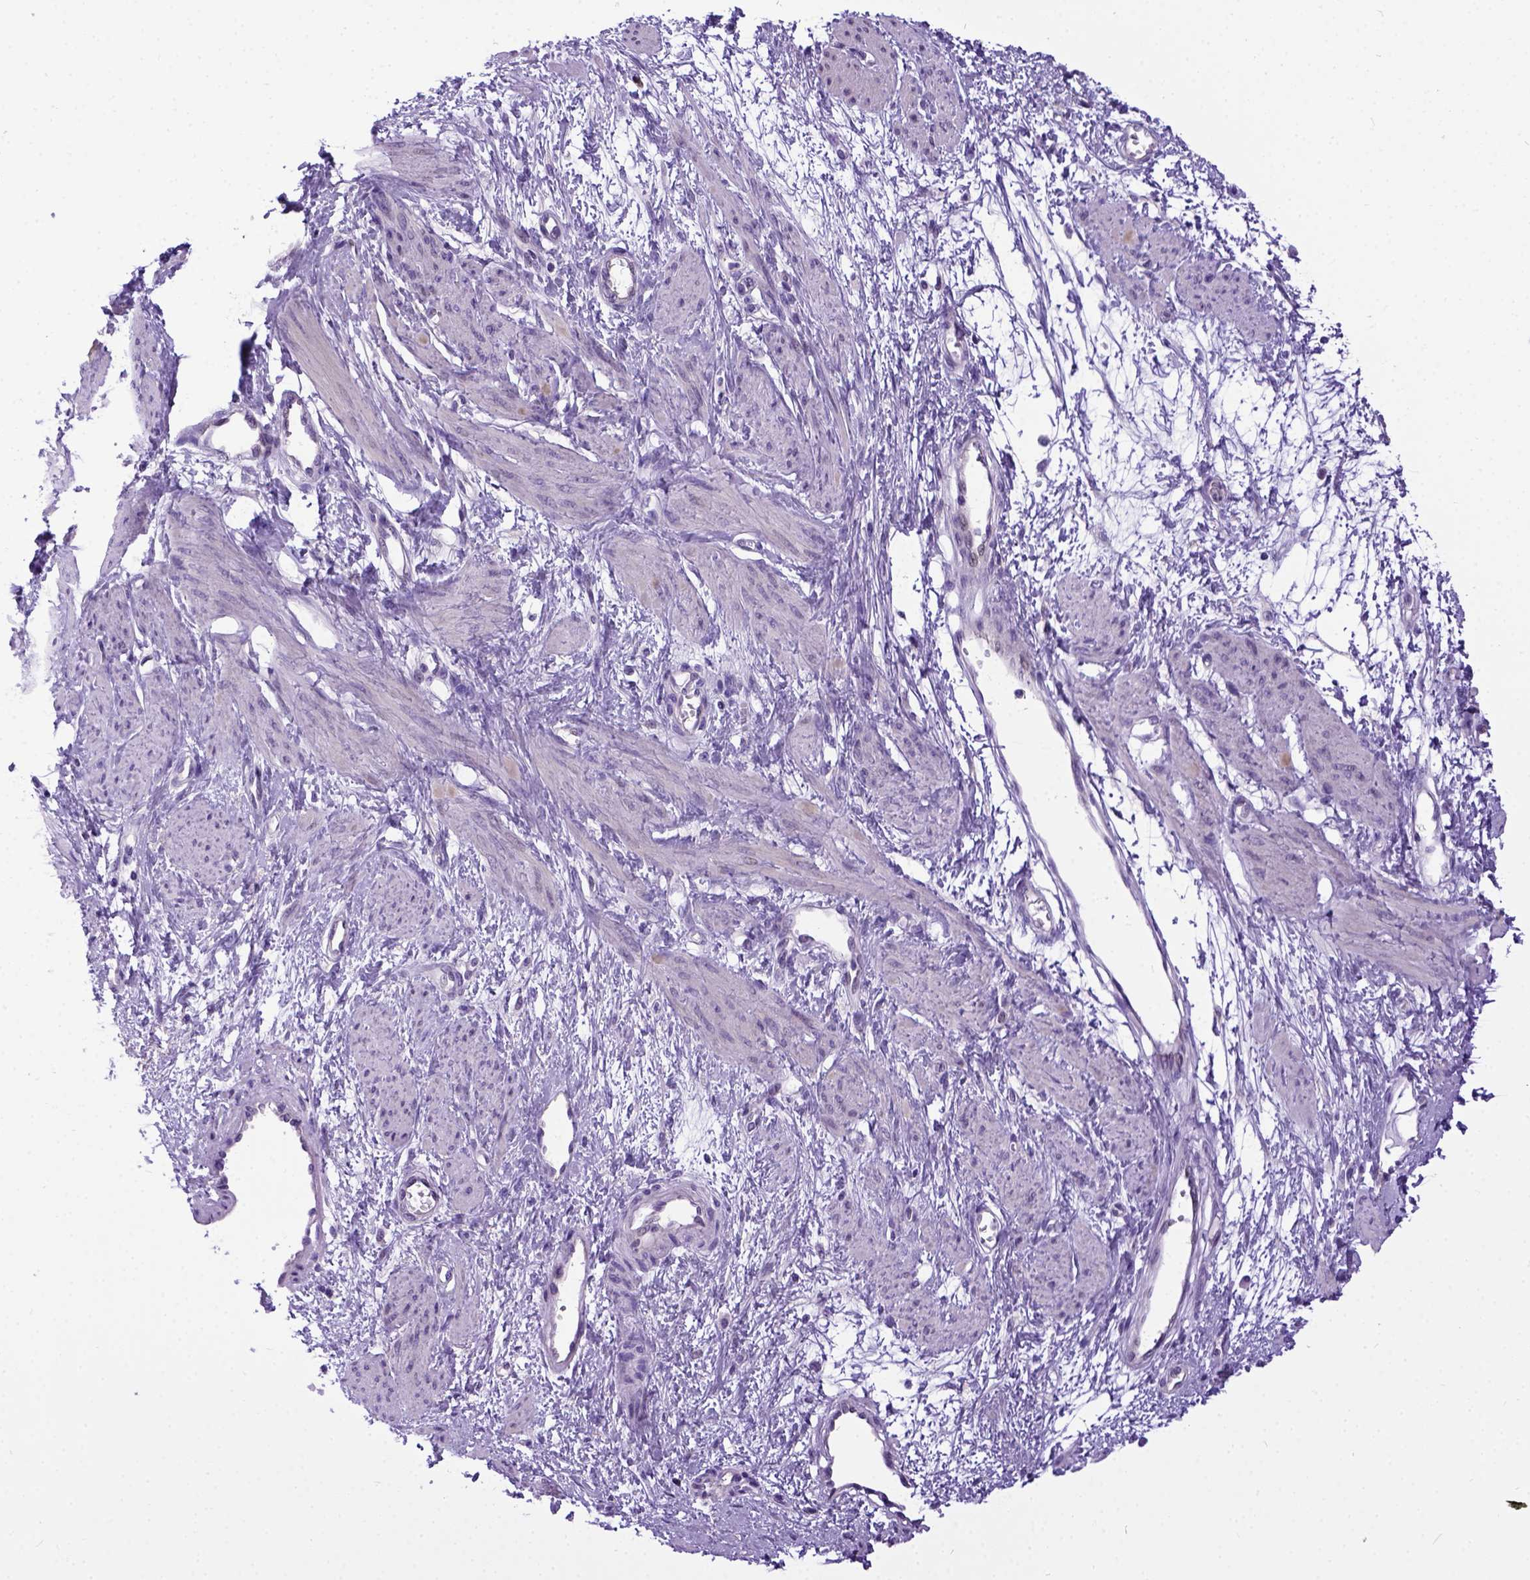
{"staining": {"intensity": "negative", "quantity": "none", "location": "none"}, "tissue": "smooth muscle", "cell_type": "Smooth muscle cells", "image_type": "normal", "snomed": [{"axis": "morphology", "description": "Normal tissue, NOS"}, {"axis": "topography", "description": "Smooth muscle"}, {"axis": "topography", "description": "Uterus"}], "caption": "IHC photomicrograph of normal human smooth muscle stained for a protein (brown), which exhibits no expression in smooth muscle cells. (DAB immunohistochemistry (IHC) visualized using brightfield microscopy, high magnification).", "gene": "NEK5", "patient": {"sex": "female", "age": 39}}